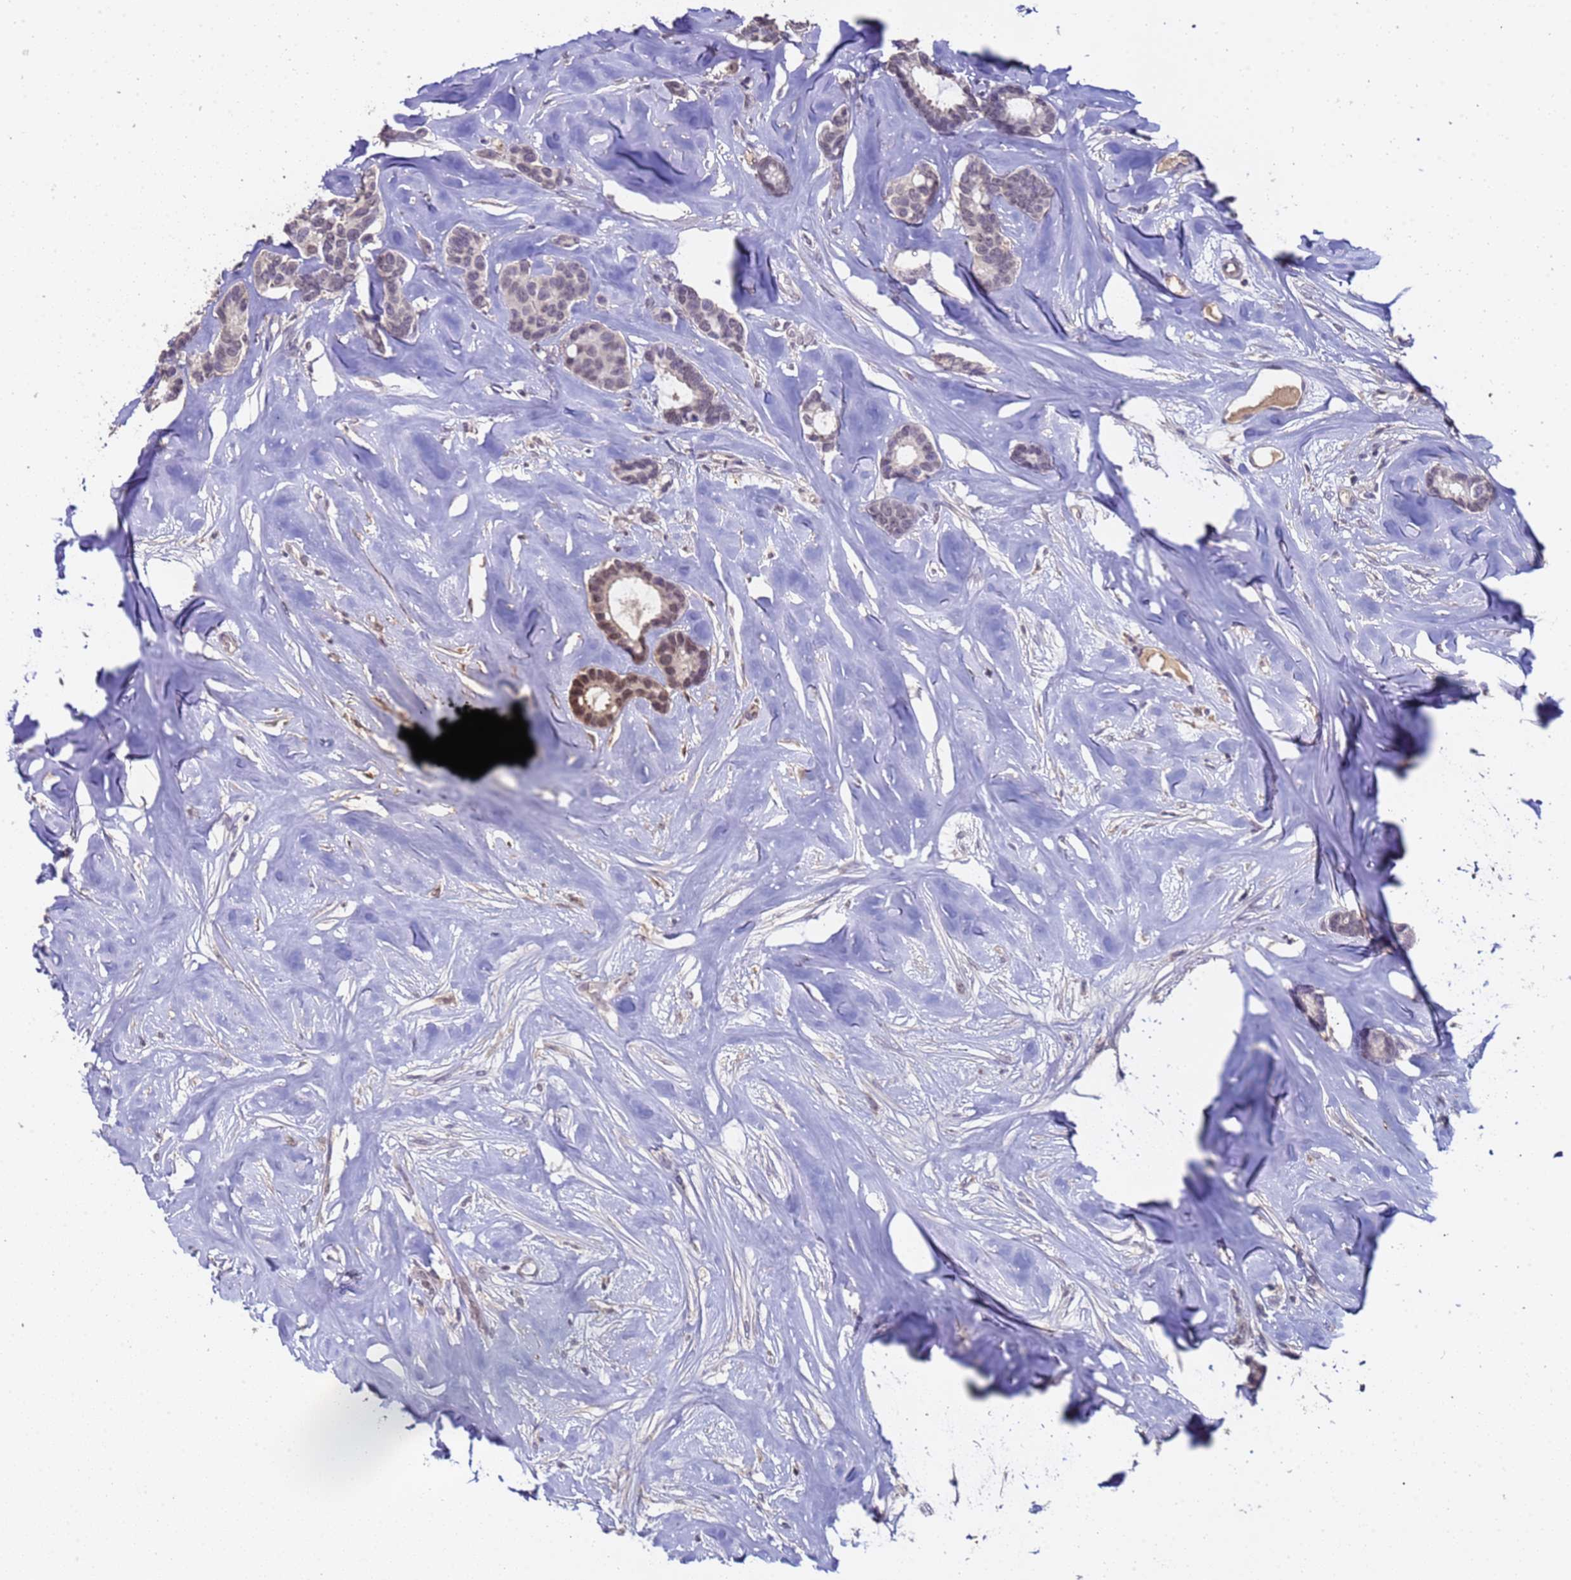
{"staining": {"intensity": "weak", "quantity": ">75%", "location": "nuclear"}, "tissue": "breast cancer", "cell_type": "Tumor cells", "image_type": "cancer", "snomed": [{"axis": "morphology", "description": "Duct carcinoma"}, {"axis": "topography", "description": "Breast"}], "caption": "This image shows intraductal carcinoma (breast) stained with immunohistochemistry (IHC) to label a protein in brown. The nuclear of tumor cells show weak positivity for the protein. Nuclei are counter-stained blue.", "gene": "ZNF248", "patient": {"sex": "female", "age": 87}}